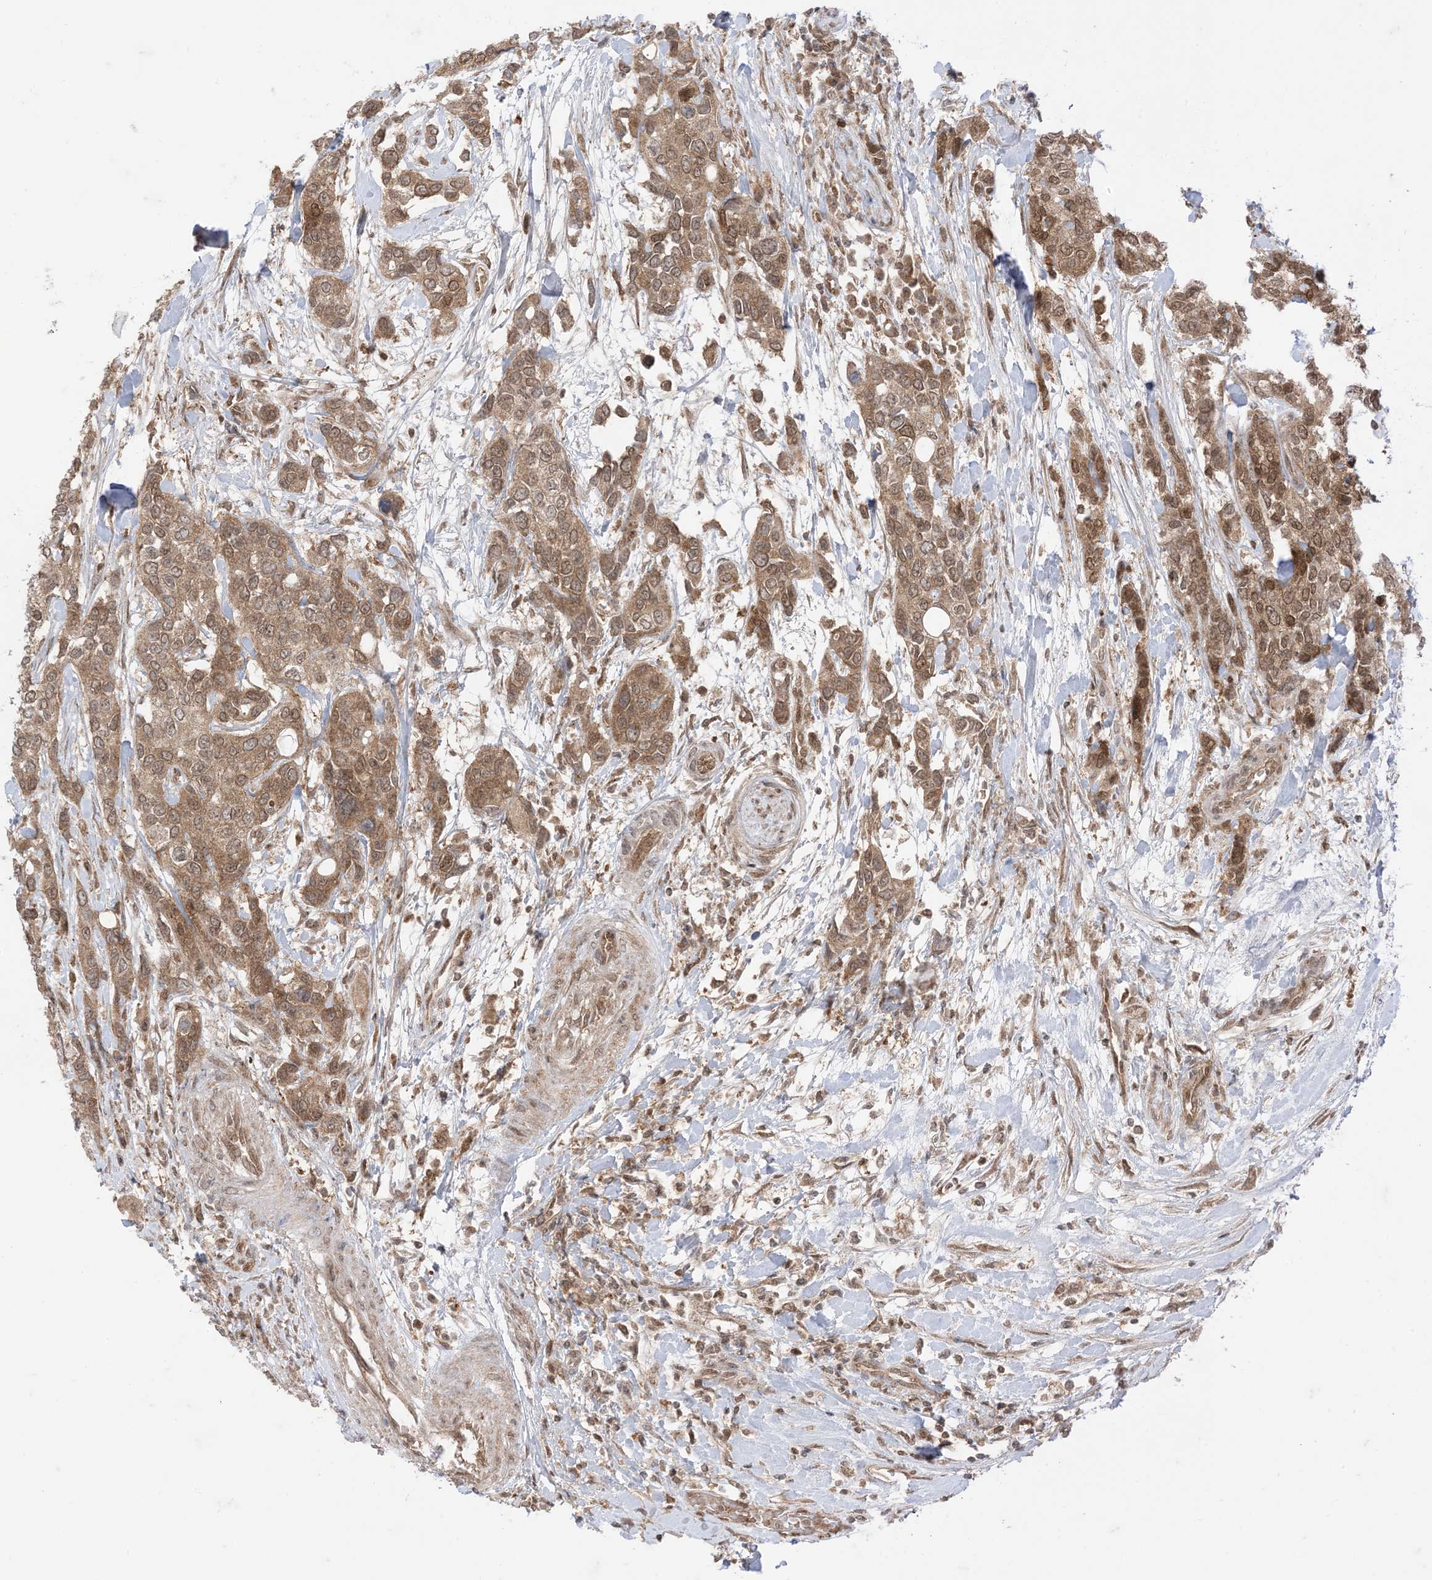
{"staining": {"intensity": "moderate", "quantity": ">75%", "location": "cytoplasmic/membranous,nuclear"}, "tissue": "urothelial cancer", "cell_type": "Tumor cells", "image_type": "cancer", "snomed": [{"axis": "morphology", "description": "Normal tissue, NOS"}, {"axis": "morphology", "description": "Urothelial carcinoma, High grade"}, {"axis": "topography", "description": "Vascular tissue"}, {"axis": "topography", "description": "Urinary bladder"}], "caption": "Urothelial cancer stained for a protein reveals moderate cytoplasmic/membranous and nuclear positivity in tumor cells.", "gene": "PTPA", "patient": {"sex": "female", "age": 56}}